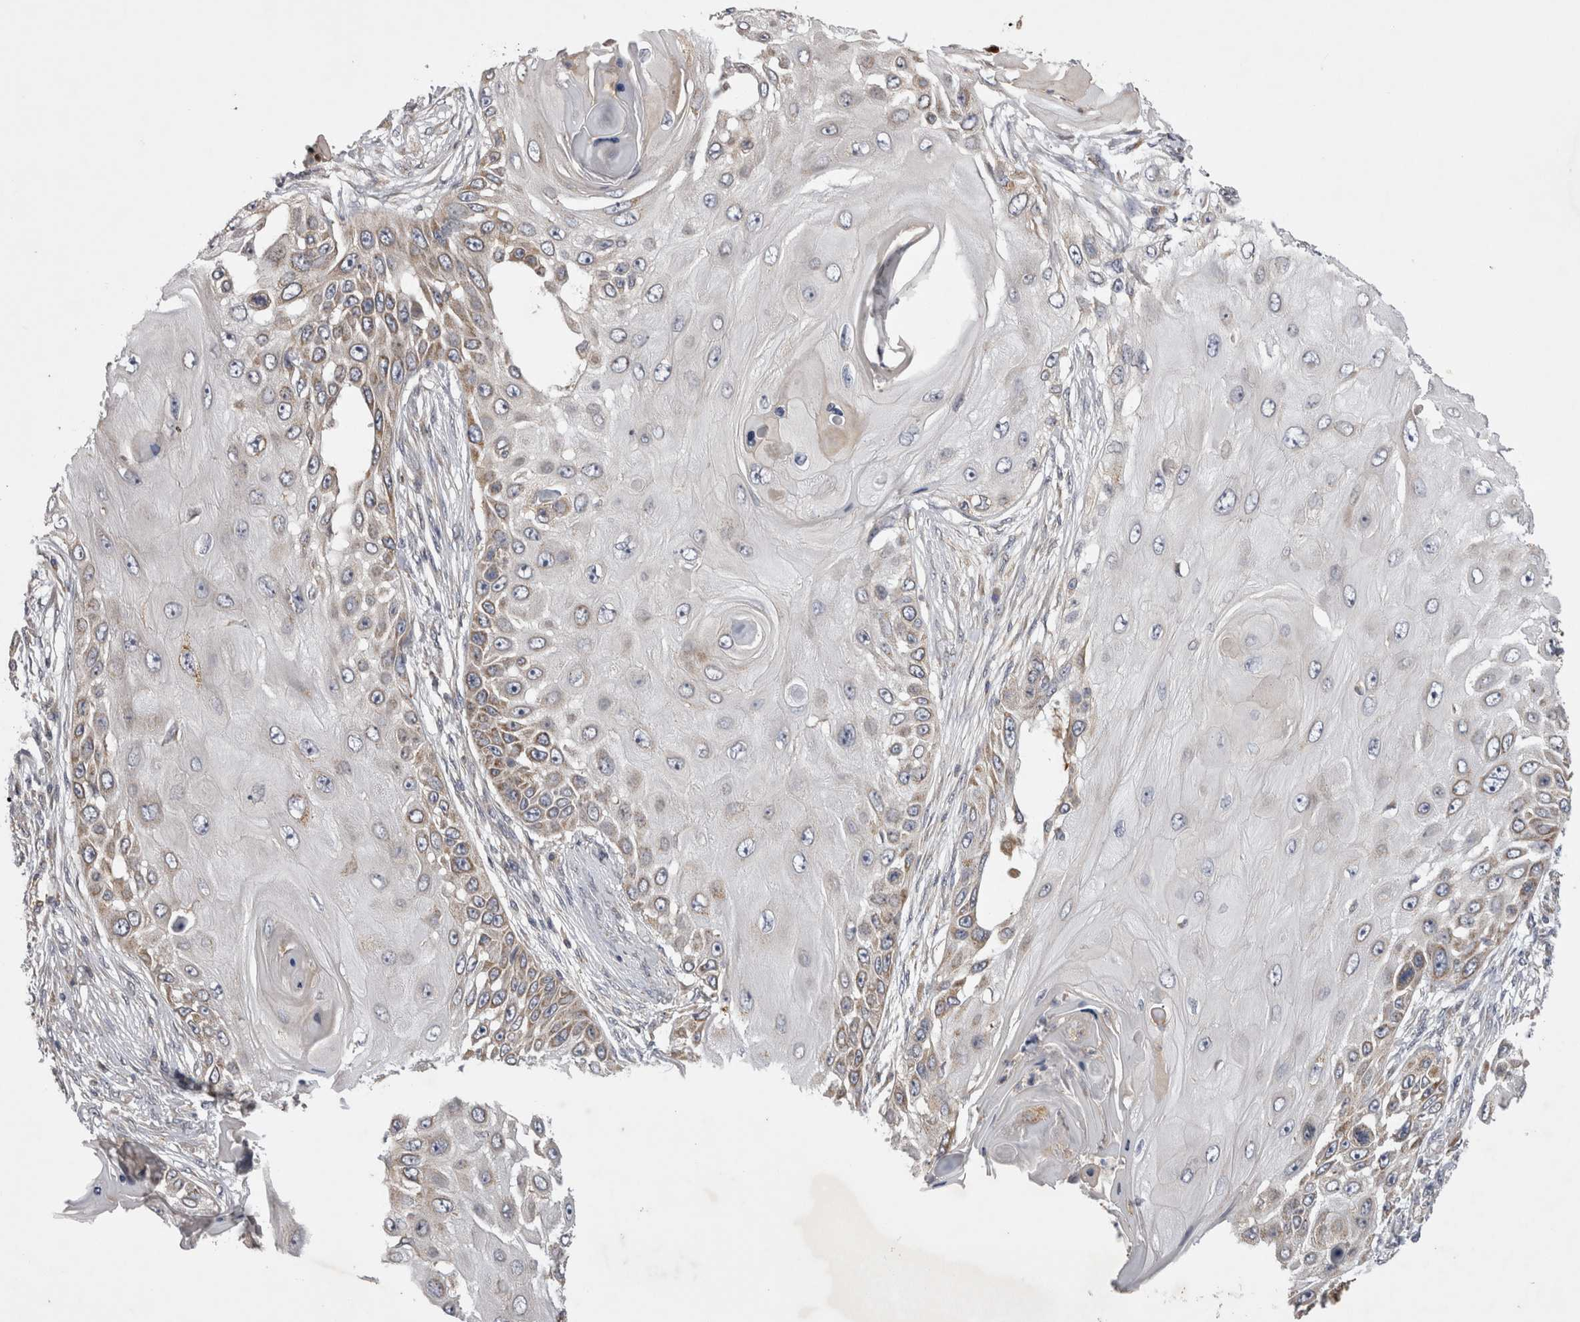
{"staining": {"intensity": "weak", "quantity": "25%-75%", "location": "cytoplasmic/membranous"}, "tissue": "skin cancer", "cell_type": "Tumor cells", "image_type": "cancer", "snomed": [{"axis": "morphology", "description": "Squamous cell carcinoma, NOS"}, {"axis": "topography", "description": "Skin"}], "caption": "This micrograph displays IHC staining of squamous cell carcinoma (skin), with low weak cytoplasmic/membranous positivity in about 25%-75% of tumor cells.", "gene": "TSPOAP1", "patient": {"sex": "female", "age": 44}}